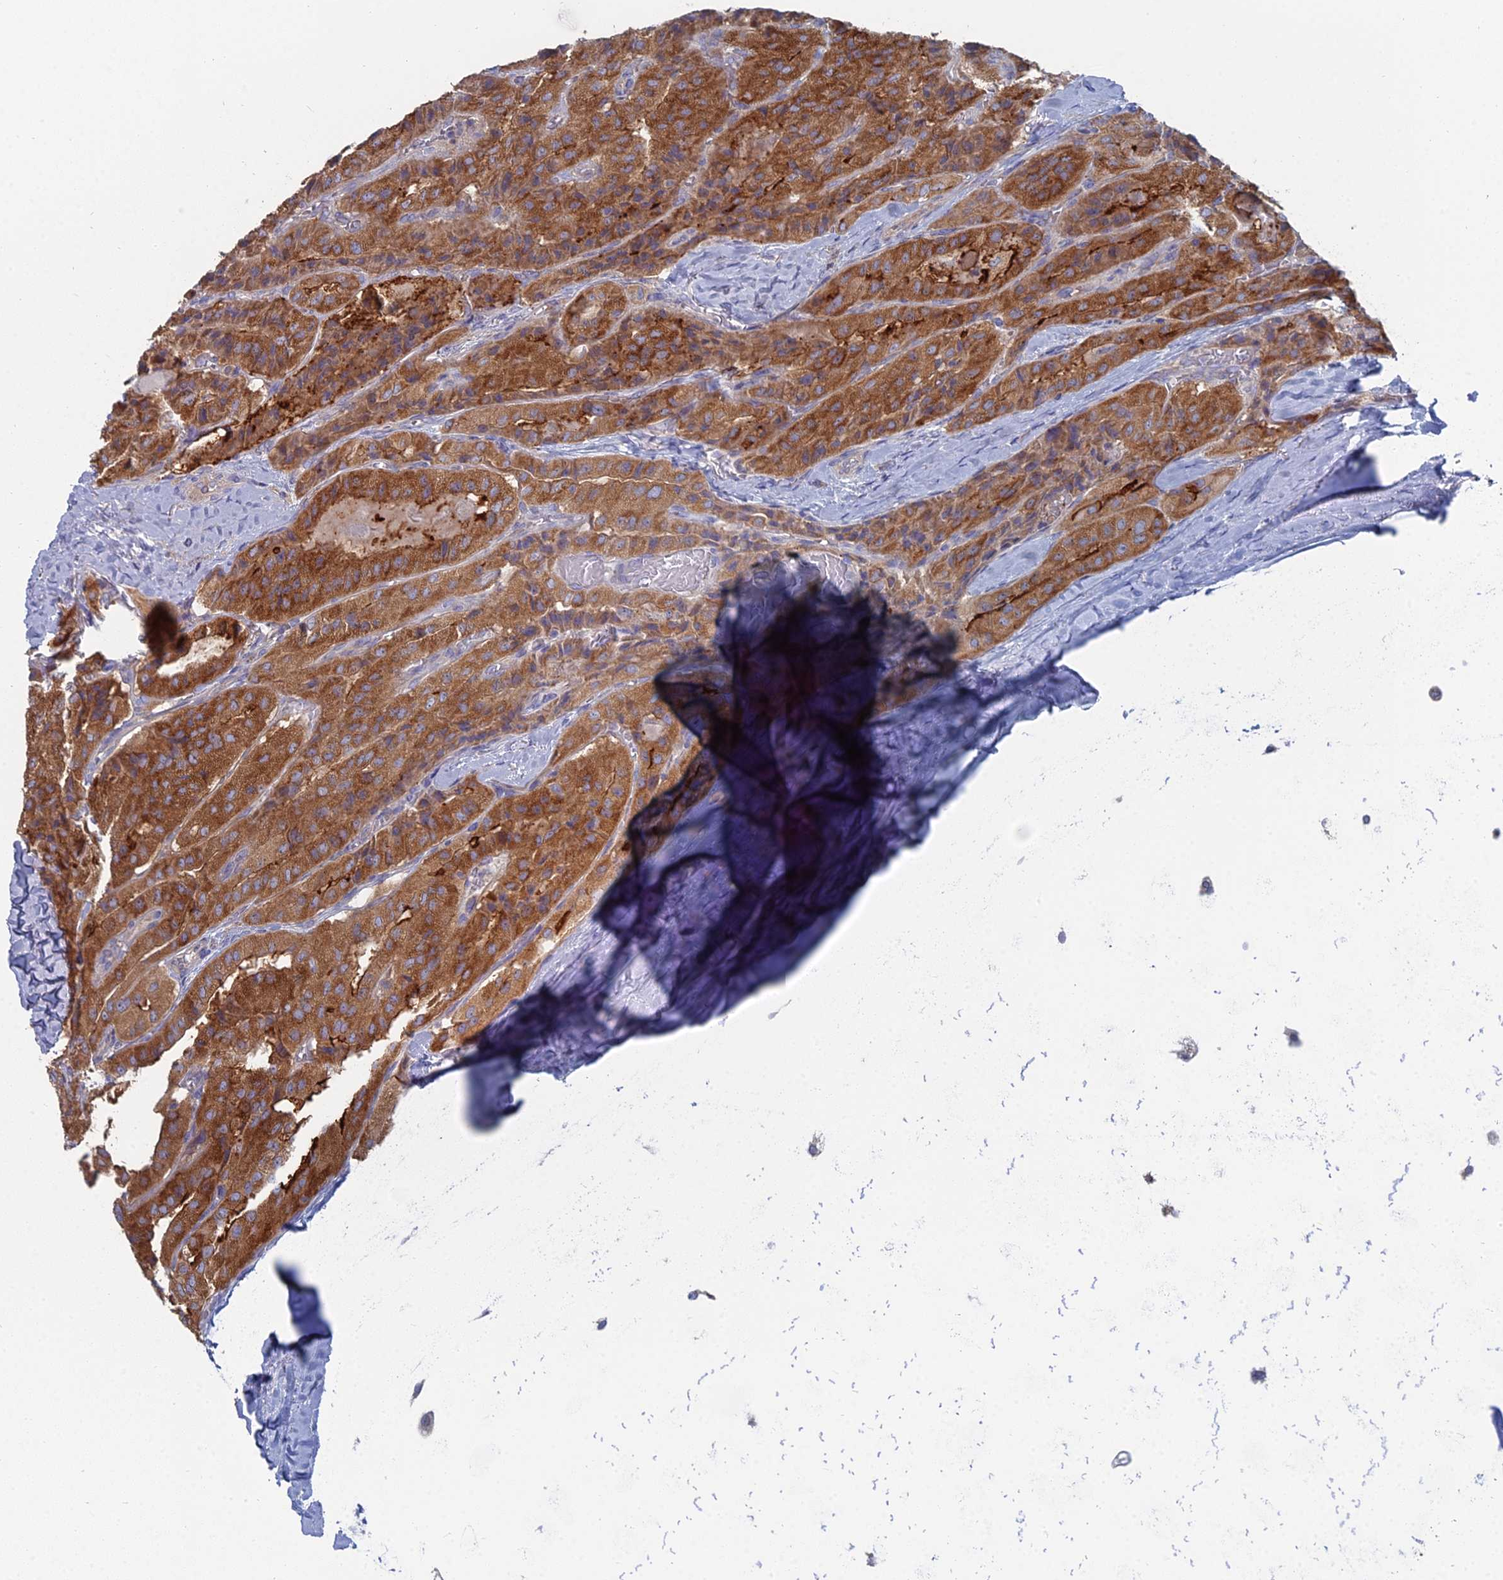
{"staining": {"intensity": "moderate", "quantity": ">75%", "location": "cytoplasmic/membranous"}, "tissue": "thyroid cancer", "cell_type": "Tumor cells", "image_type": "cancer", "snomed": [{"axis": "morphology", "description": "Normal tissue, NOS"}, {"axis": "morphology", "description": "Papillary adenocarcinoma, NOS"}, {"axis": "topography", "description": "Thyroid gland"}], "caption": "Approximately >75% of tumor cells in thyroid cancer (papillary adenocarcinoma) show moderate cytoplasmic/membranous protein staining as visualized by brown immunohistochemical staining.", "gene": "CCDC149", "patient": {"sex": "female", "age": 59}}